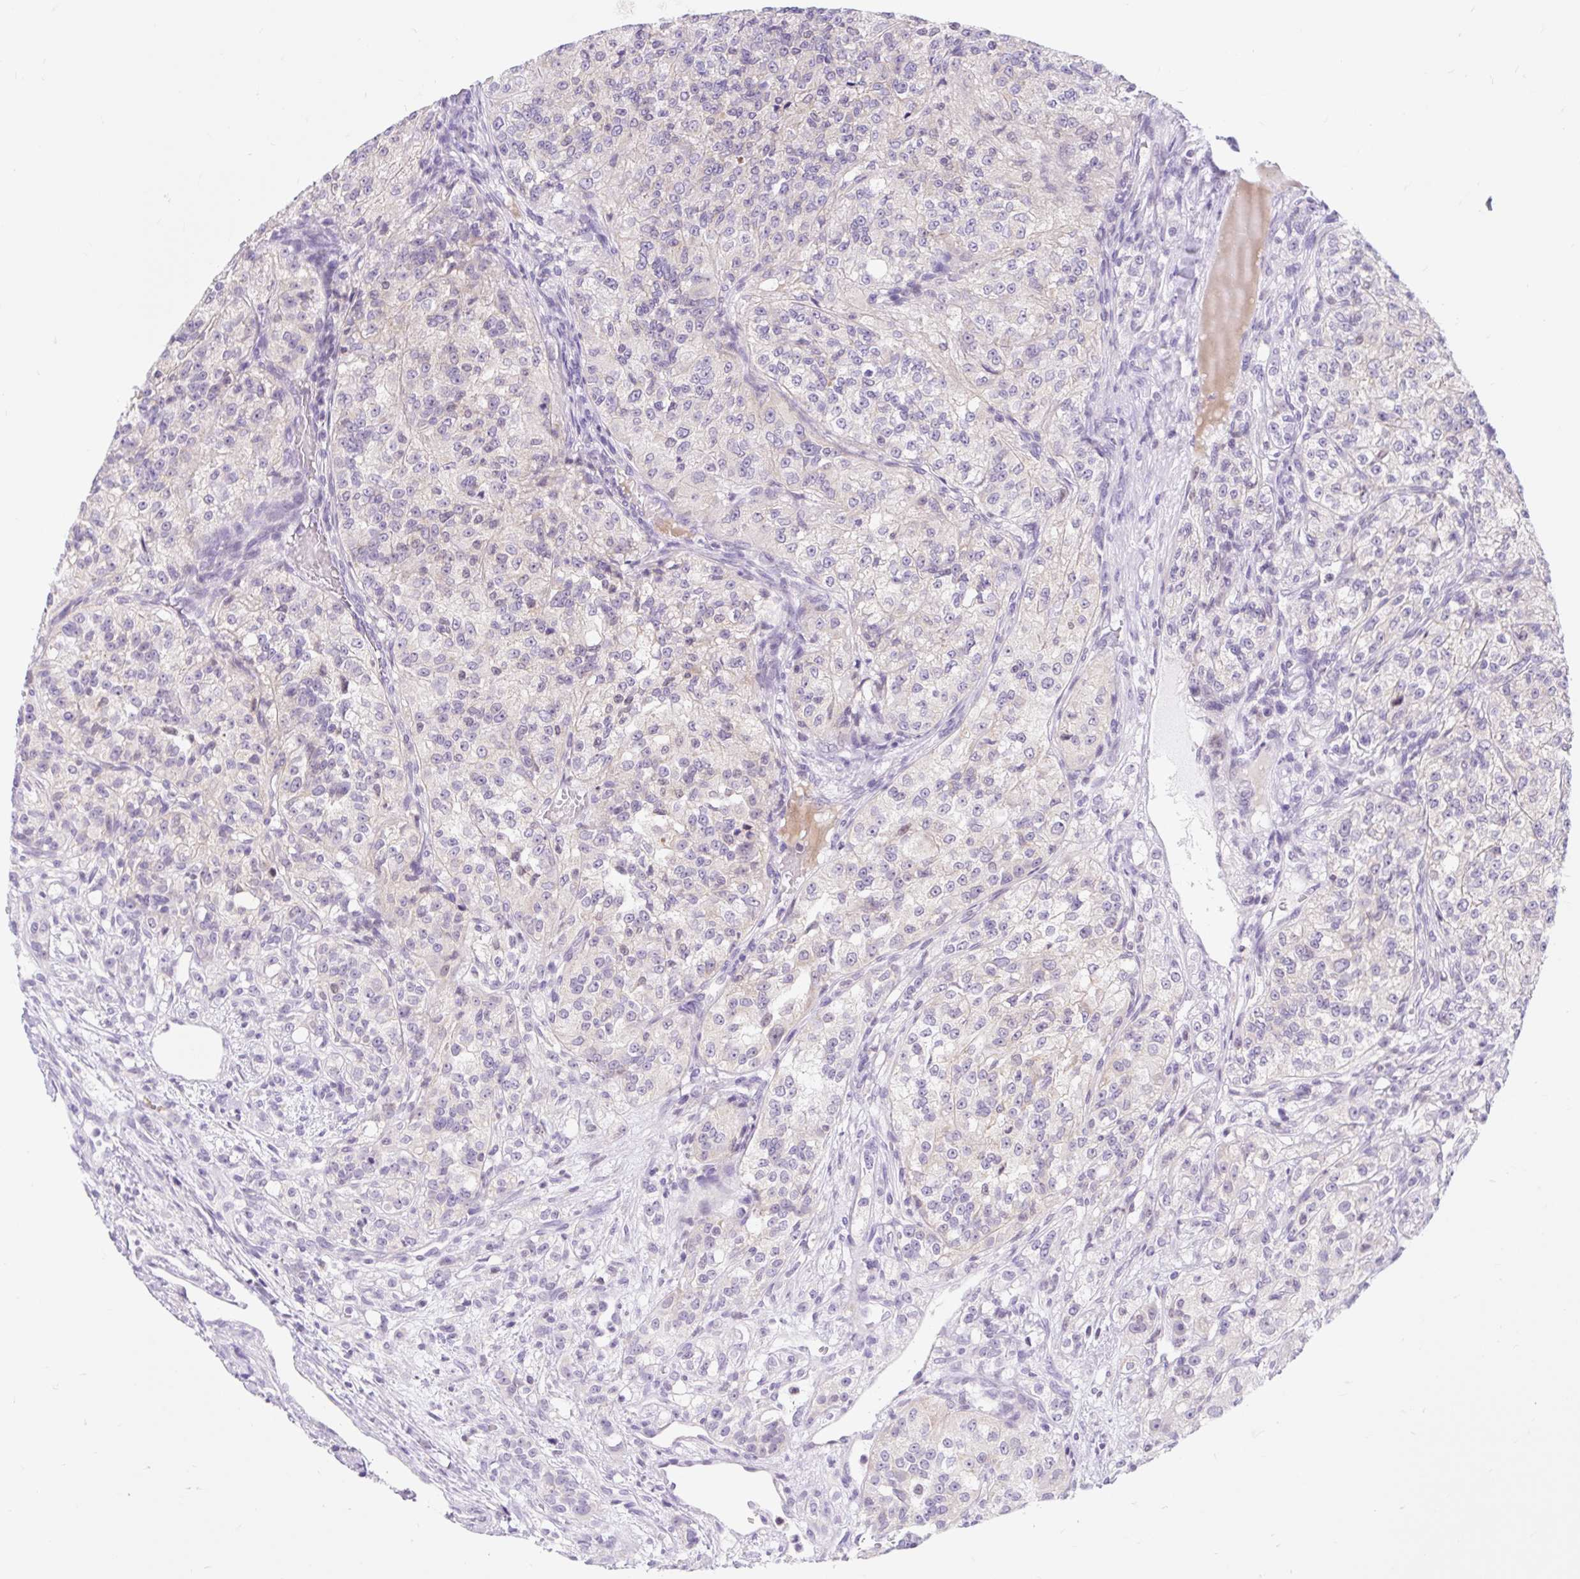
{"staining": {"intensity": "negative", "quantity": "none", "location": "none"}, "tissue": "renal cancer", "cell_type": "Tumor cells", "image_type": "cancer", "snomed": [{"axis": "morphology", "description": "Adenocarcinoma, NOS"}, {"axis": "topography", "description": "Kidney"}], "caption": "A photomicrograph of human adenocarcinoma (renal) is negative for staining in tumor cells. Brightfield microscopy of immunohistochemistry stained with DAB (3,3'-diaminobenzidine) (brown) and hematoxylin (blue), captured at high magnification.", "gene": "ITPK1", "patient": {"sex": "female", "age": 63}}